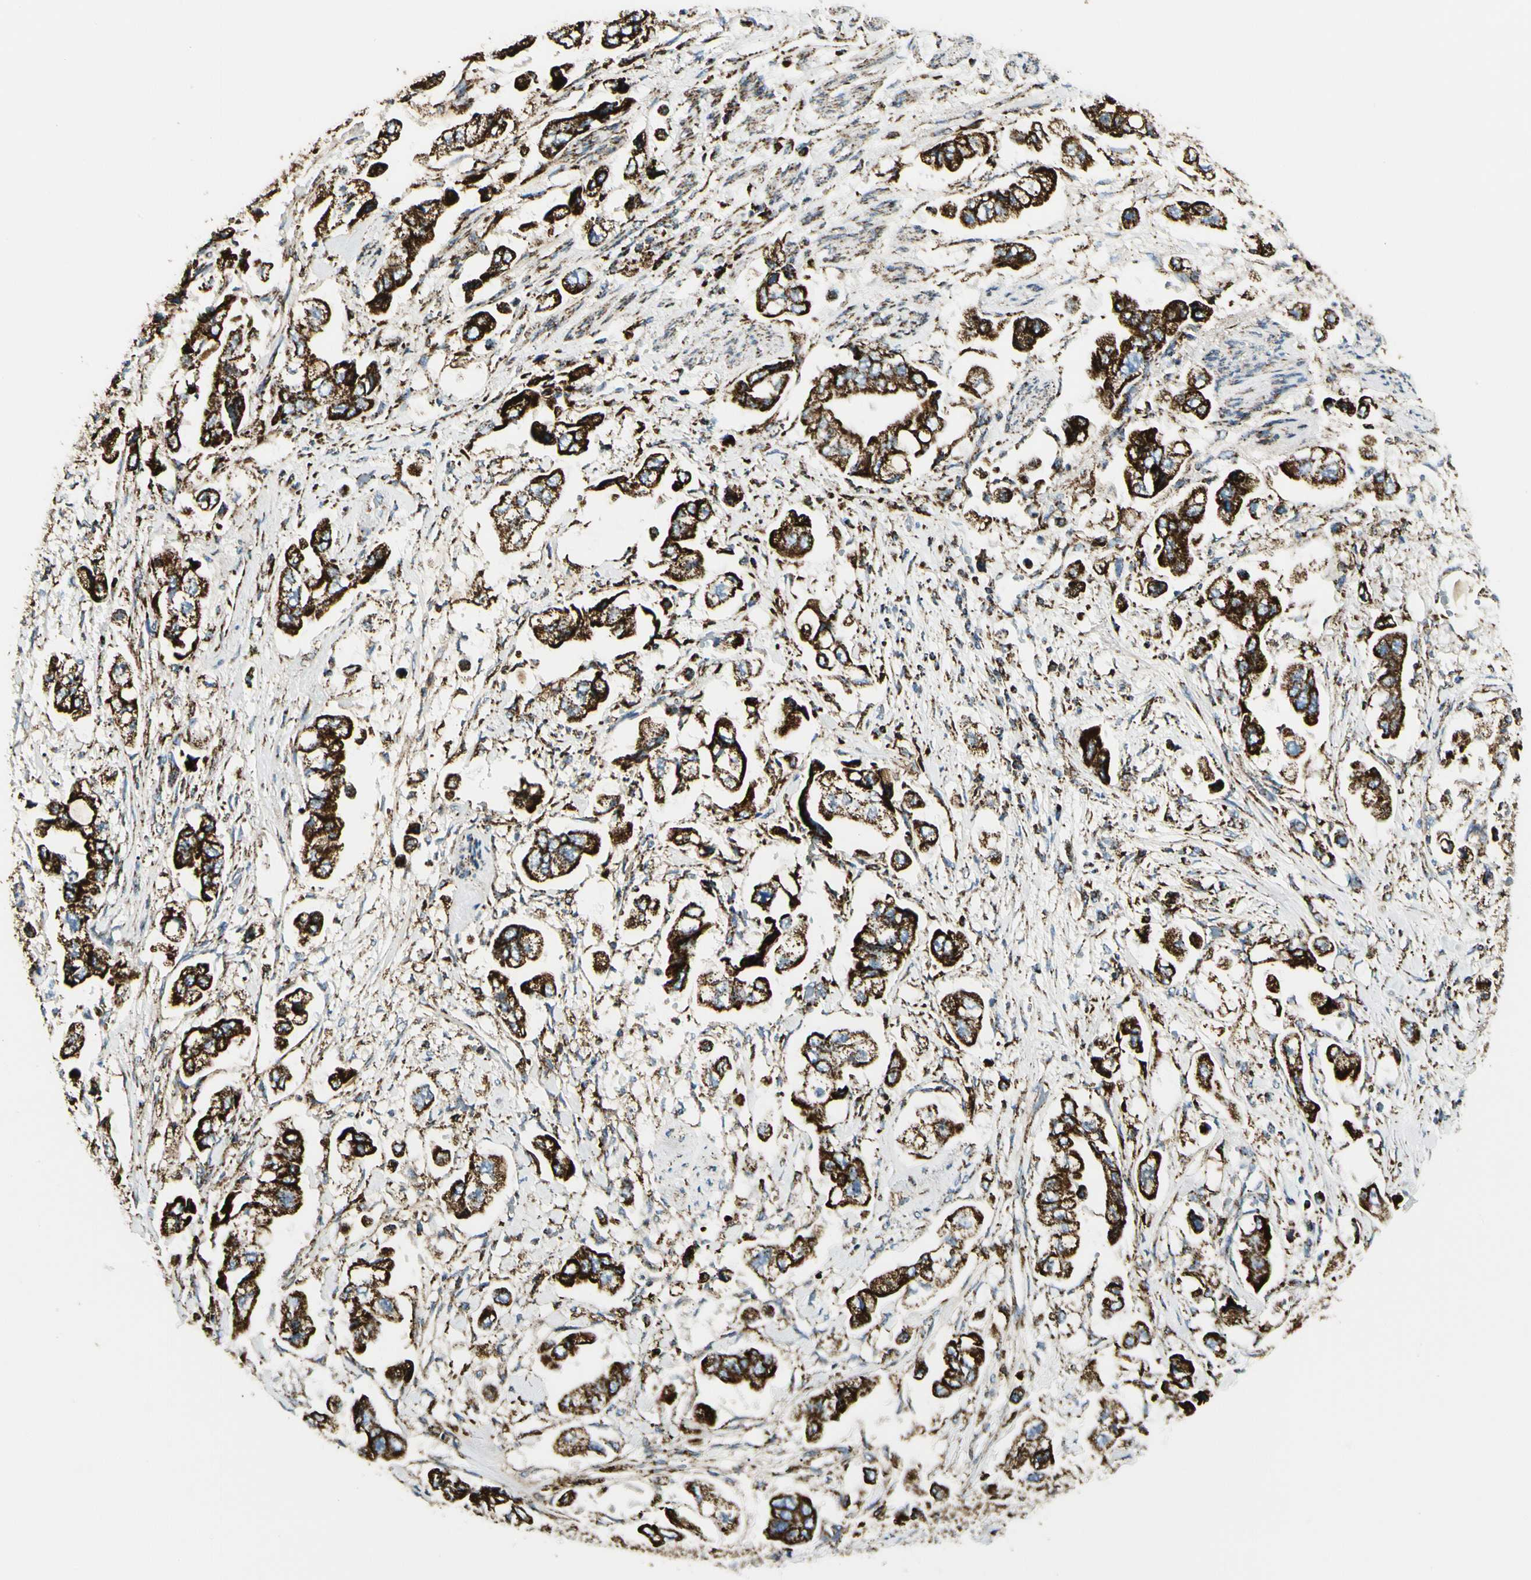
{"staining": {"intensity": "strong", "quantity": ">75%", "location": "cytoplasmic/membranous"}, "tissue": "stomach cancer", "cell_type": "Tumor cells", "image_type": "cancer", "snomed": [{"axis": "morphology", "description": "Adenocarcinoma, NOS"}, {"axis": "topography", "description": "Stomach"}], "caption": "Immunohistochemical staining of stomach cancer demonstrates high levels of strong cytoplasmic/membranous staining in approximately >75% of tumor cells.", "gene": "ME2", "patient": {"sex": "male", "age": 62}}